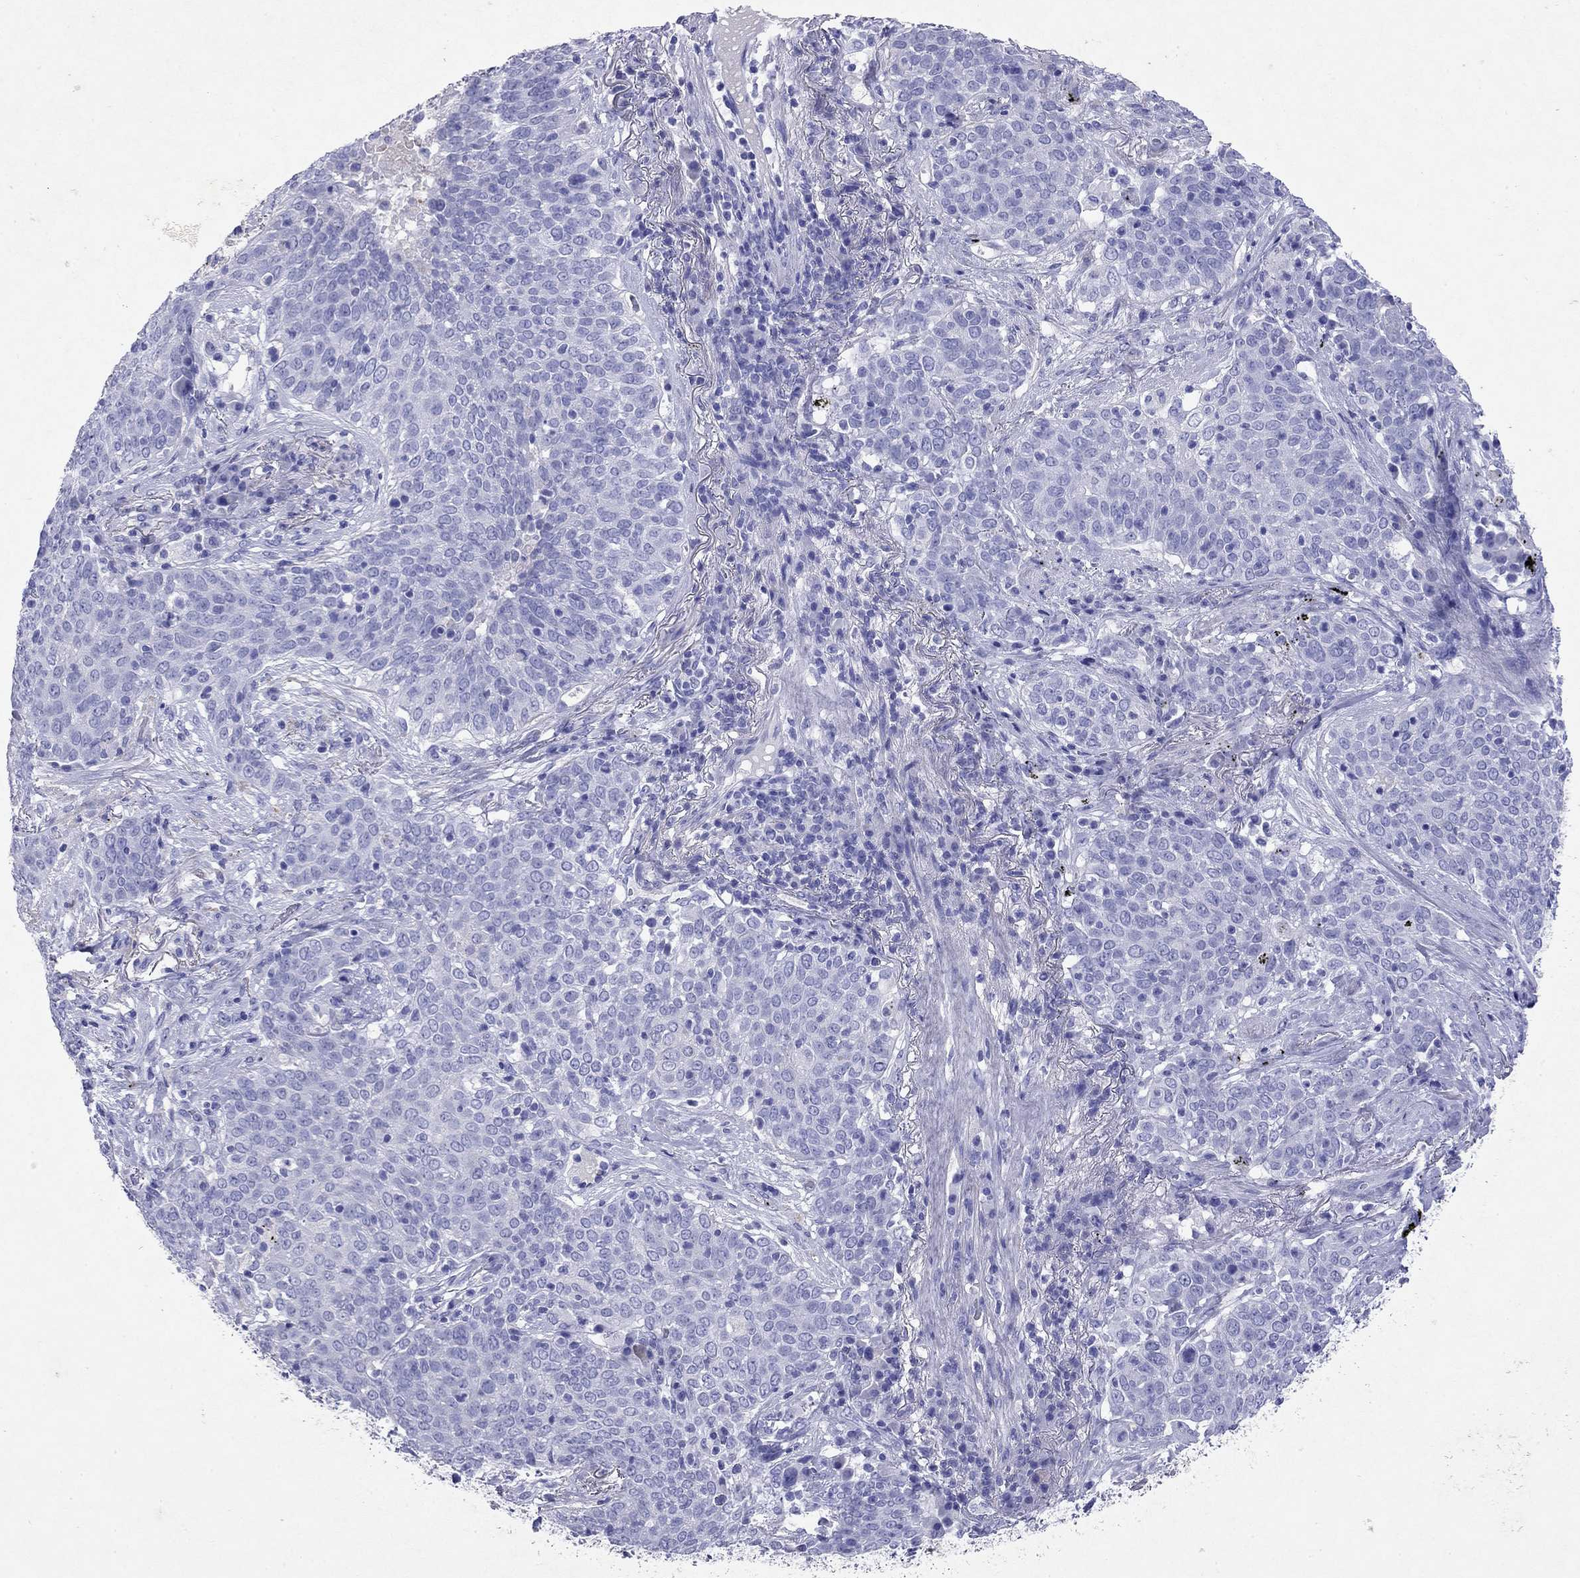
{"staining": {"intensity": "negative", "quantity": "none", "location": "none"}, "tissue": "lung cancer", "cell_type": "Tumor cells", "image_type": "cancer", "snomed": [{"axis": "morphology", "description": "Squamous cell carcinoma, NOS"}, {"axis": "topography", "description": "Lung"}], "caption": "The image demonstrates no staining of tumor cells in lung cancer. Nuclei are stained in blue.", "gene": "ARMC12", "patient": {"sex": "male", "age": 82}}